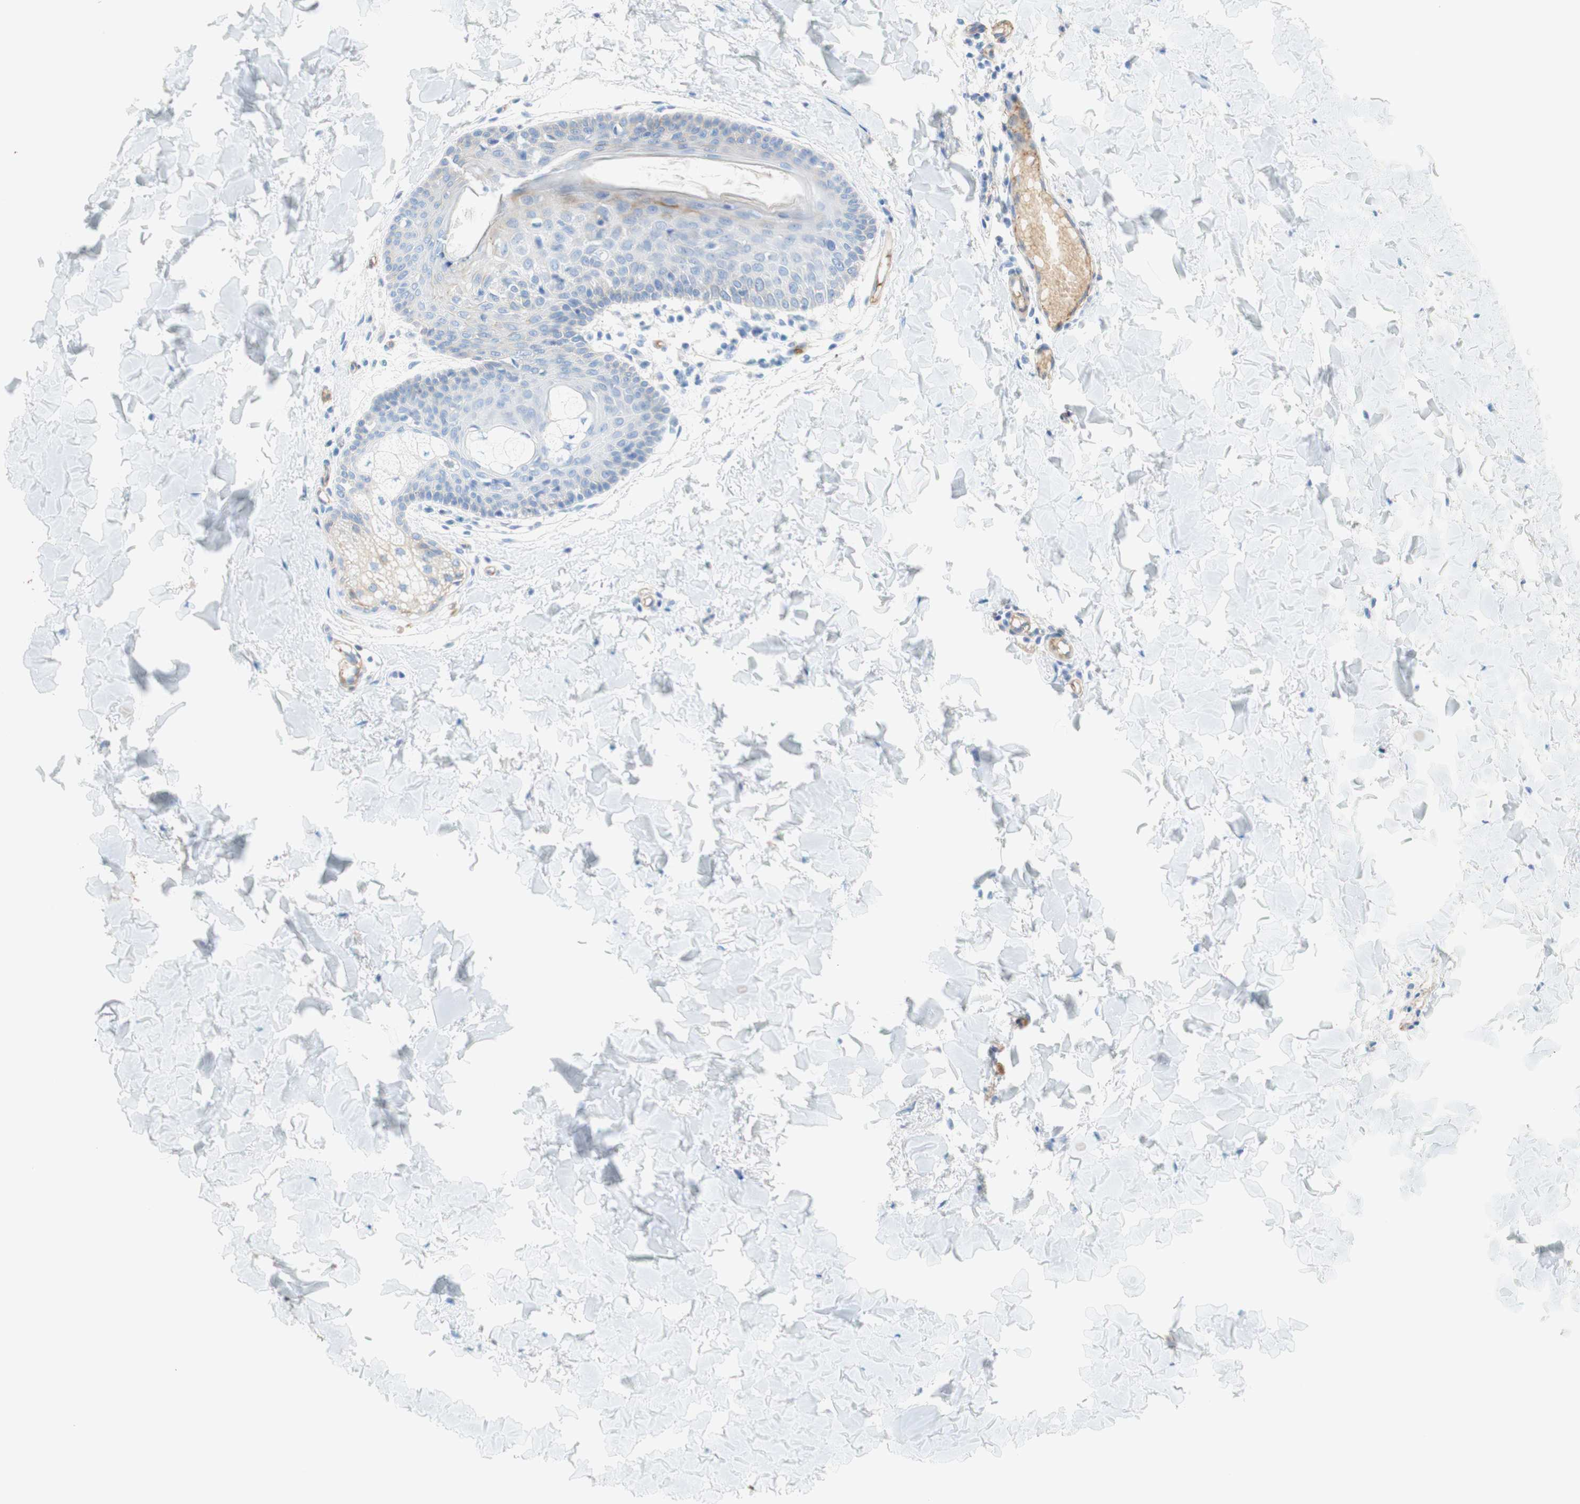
{"staining": {"intensity": "negative", "quantity": "none", "location": "none"}, "tissue": "skin", "cell_type": "Fibroblasts", "image_type": "normal", "snomed": [{"axis": "morphology", "description": "Normal tissue, NOS"}, {"axis": "topography", "description": "Skin"}], "caption": "A histopathology image of skin stained for a protein reveals no brown staining in fibroblasts. (Stains: DAB IHC with hematoxylin counter stain, Microscopy: brightfield microscopy at high magnification).", "gene": "STOM", "patient": {"sex": "female", "age": 17}}